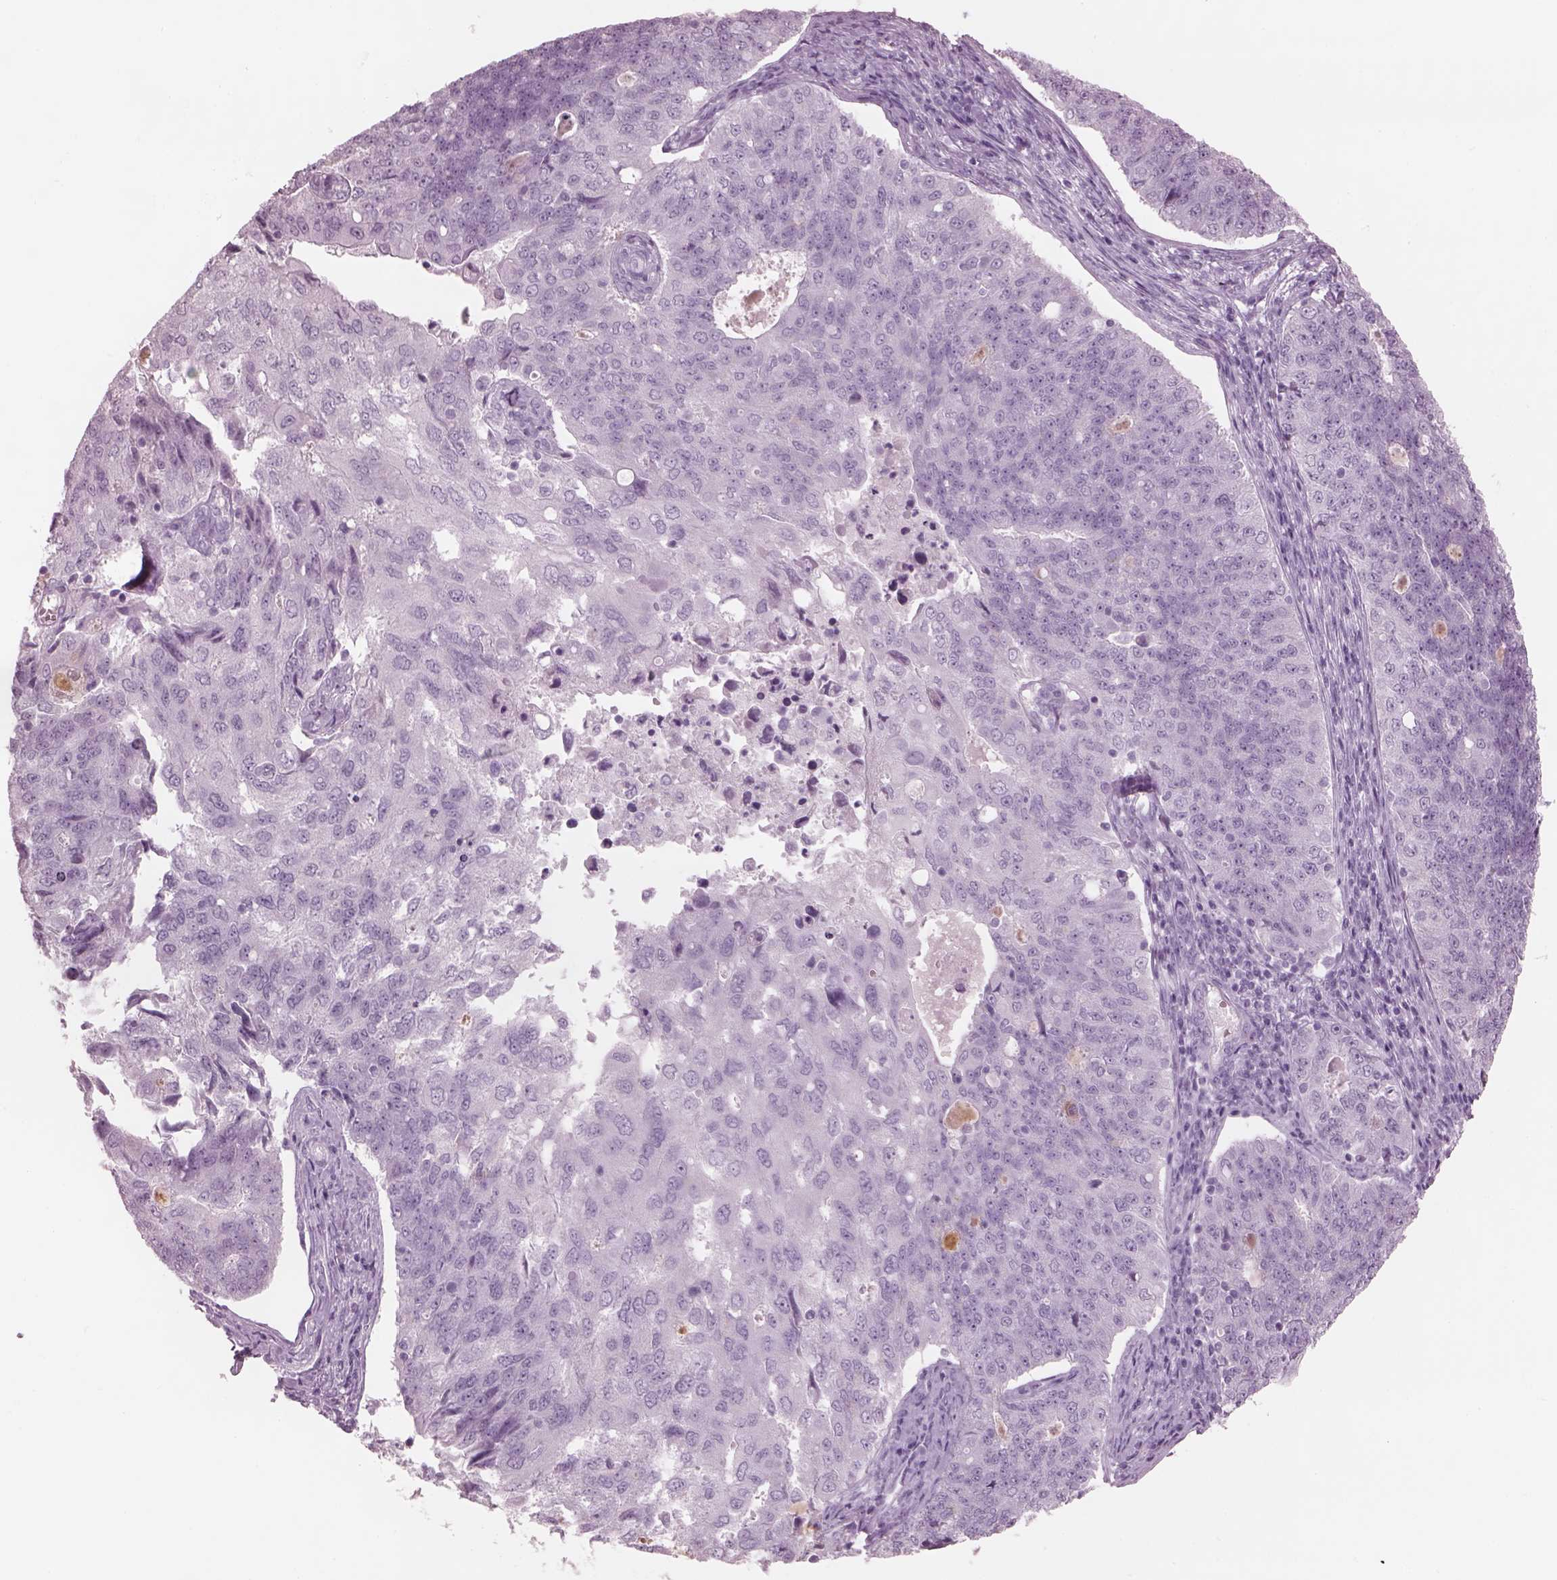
{"staining": {"intensity": "negative", "quantity": "none", "location": "none"}, "tissue": "endometrial cancer", "cell_type": "Tumor cells", "image_type": "cancer", "snomed": [{"axis": "morphology", "description": "Adenocarcinoma, NOS"}, {"axis": "topography", "description": "Endometrium"}], "caption": "Endometrial cancer stained for a protein using IHC displays no positivity tumor cells.", "gene": "PACRG", "patient": {"sex": "female", "age": 43}}